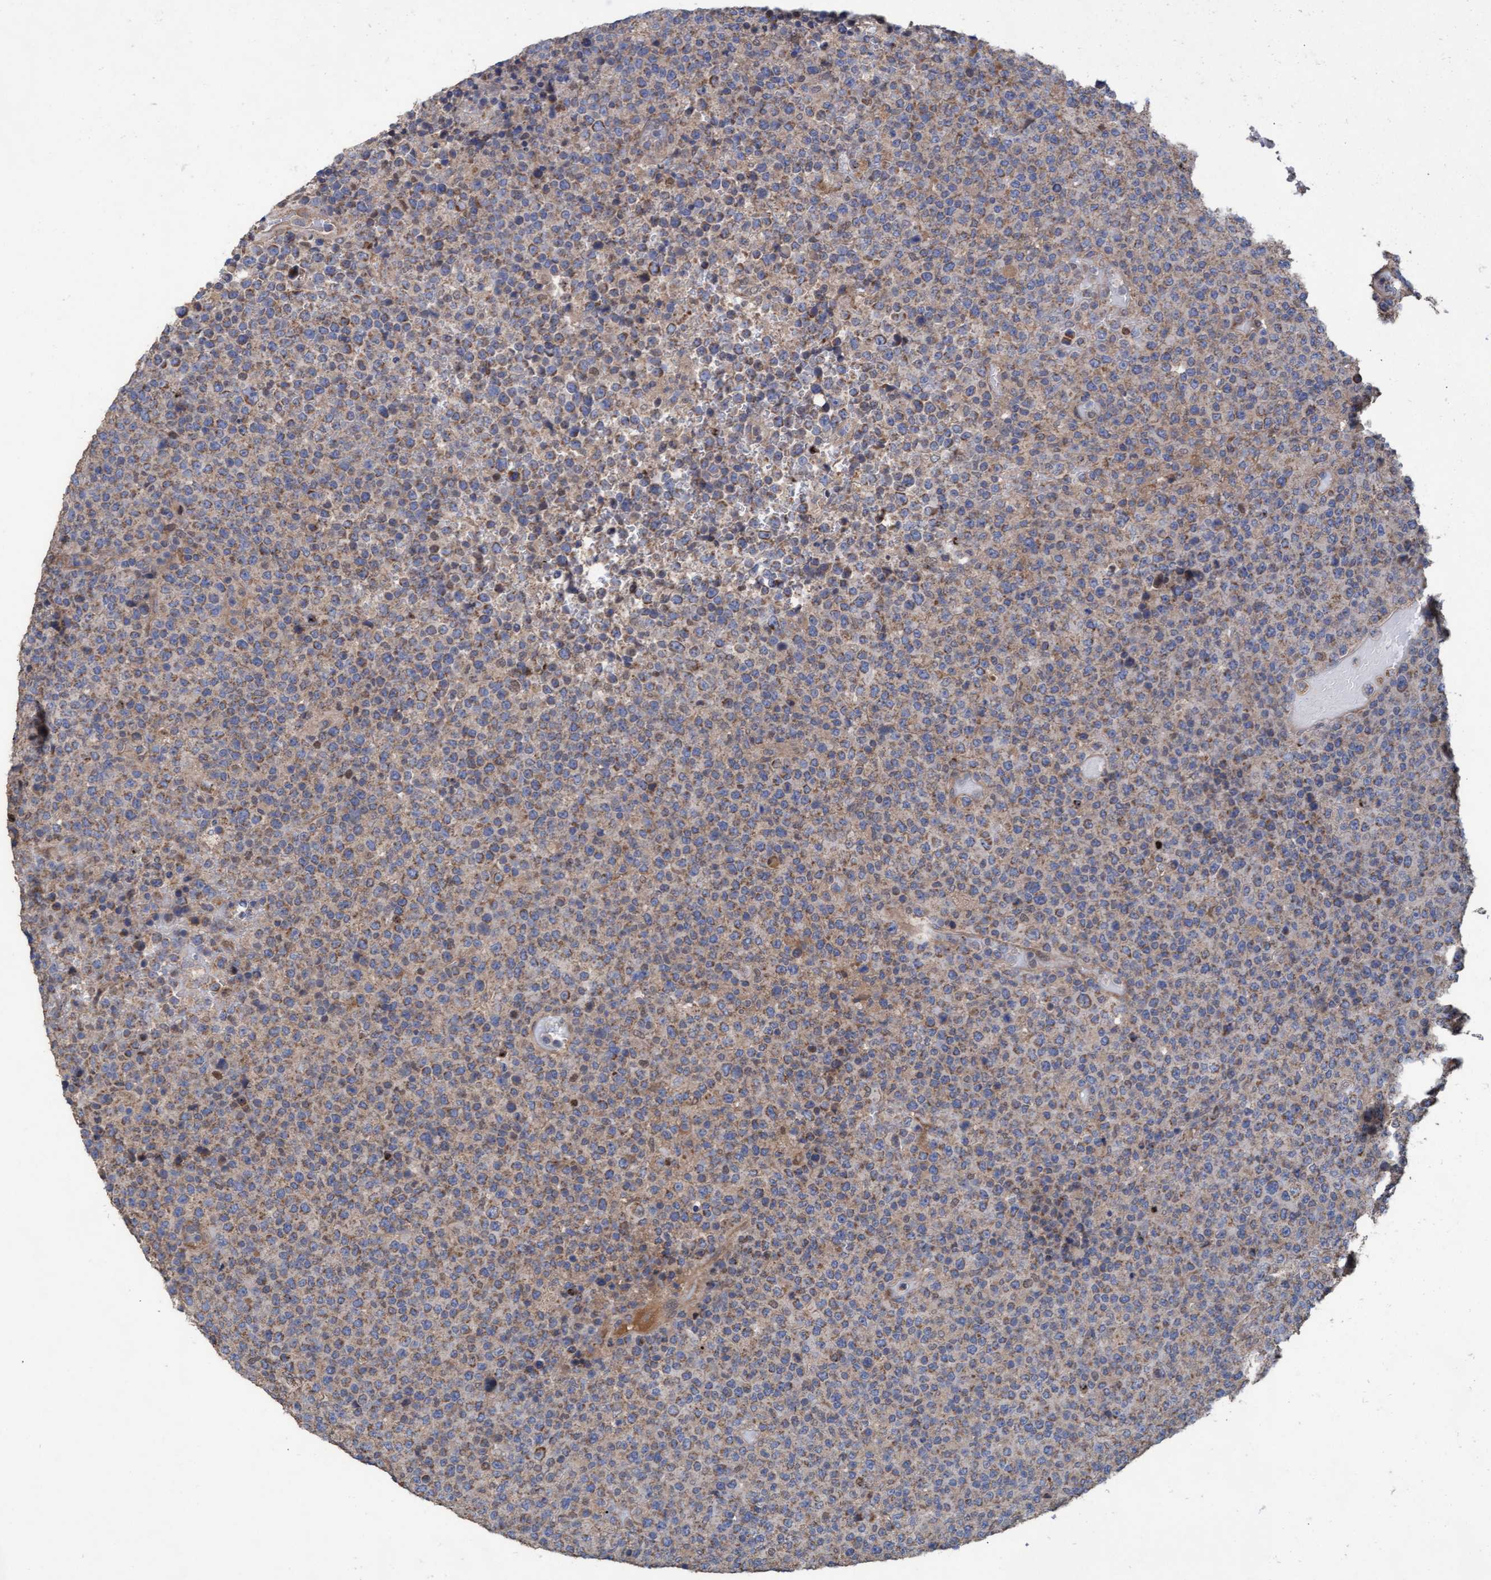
{"staining": {"intensity": "weak", "quantity": ">75%", "location": "cytoplasmic/membranous"}, "tissue": "lymphoma", "cell_type": "Tumor cells", "image_type": "cancer", "snomed": [{"axis": "morphology", "description": "Malignant lymphoma, non-Hodgkin's type, High grade"}, {"axis": "topography", "description": "Lymph node"}], "caption": "Protein expression analysis of malignant lymphoma, non-Hodgkin's type (high-grade) displays weak cytoplasmic/membranous expression in about >75% of tumor cells.", "gene": "MRPL38", "patient": {"sex": "male", "age": 13}}